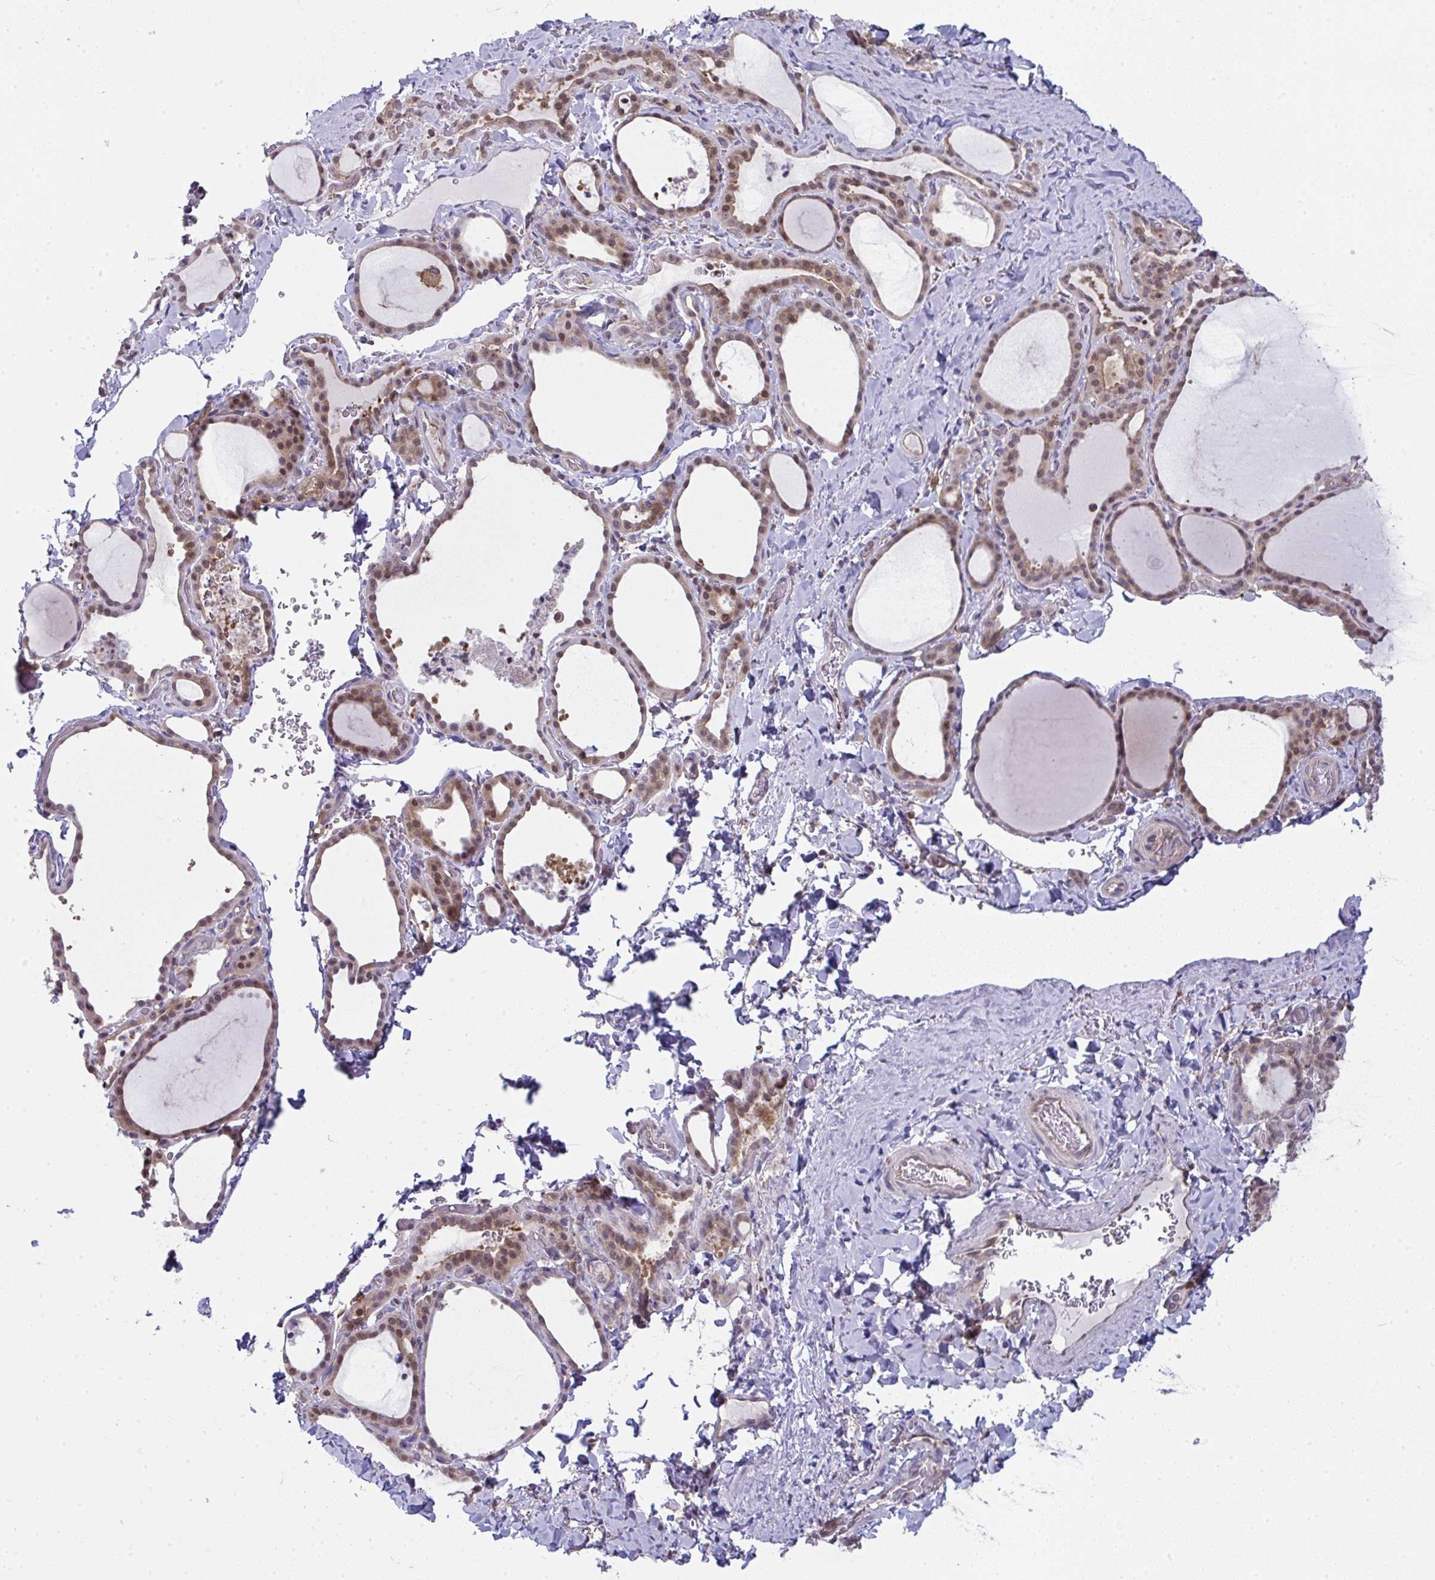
{"staining": {"intensity": "moderate", "quantity": "<25%", "location": "cytoplasmic/membranous,nuclear"}, "tissue": "thyroid gland", "cell_type": "Glandular cells", "image_type": "normal", "snomed": [{"axis": "morphology", "description": "Normal tissue, NOS"}, {"axis": "topography", "description": "Thyroid gland"}], "caption": "Protein analysis of benign thyroid gland reveals moderate cytoplasmic/membranous,nuclear staining in about <25% of glandular cells.", "gene": "ALDH16A1", "patient": {"sex": "female", "age": 22}}